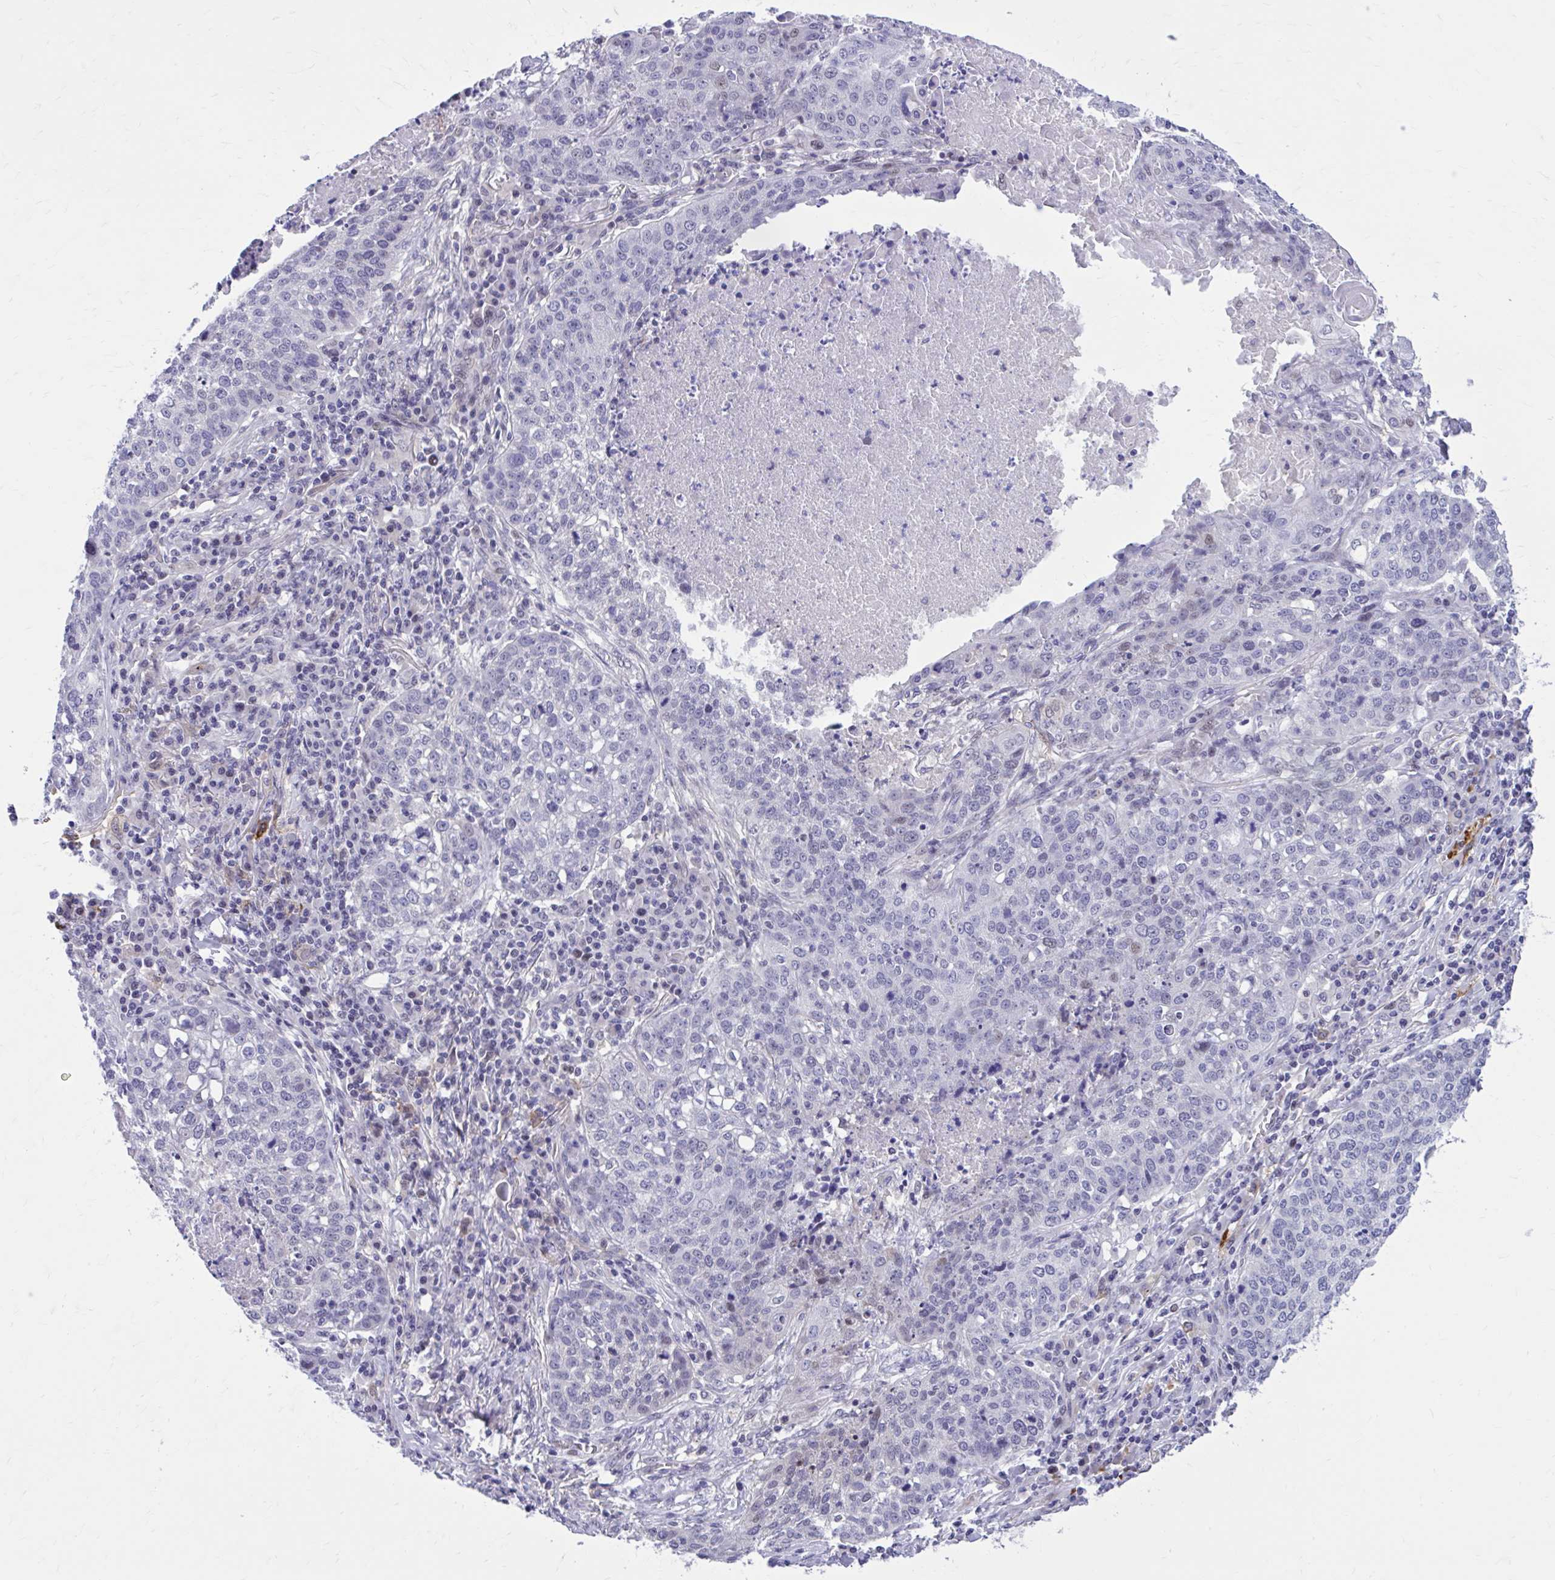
{"staining": {"intensity": "moderate", "quantity": "25%-75%", "location": "nuclear"}, "tissue": "lung cancer", "cell_type": "Tumor cells", "image_type": "cancer", "snomed": [{"axis": "morphology", "description": "Squamous cell carcinoma, NOS"}, {"axis": "topography", "description": "Lung"}], "caption": "Human lung cancer (squamous cell carcinoma) stained with a brown dye demonstrates moderate nuclear positive staining in about 25%-75% of tumor cells.", "gene": "ZBTB25", "patient": {"sex": "male", "age": 63}}